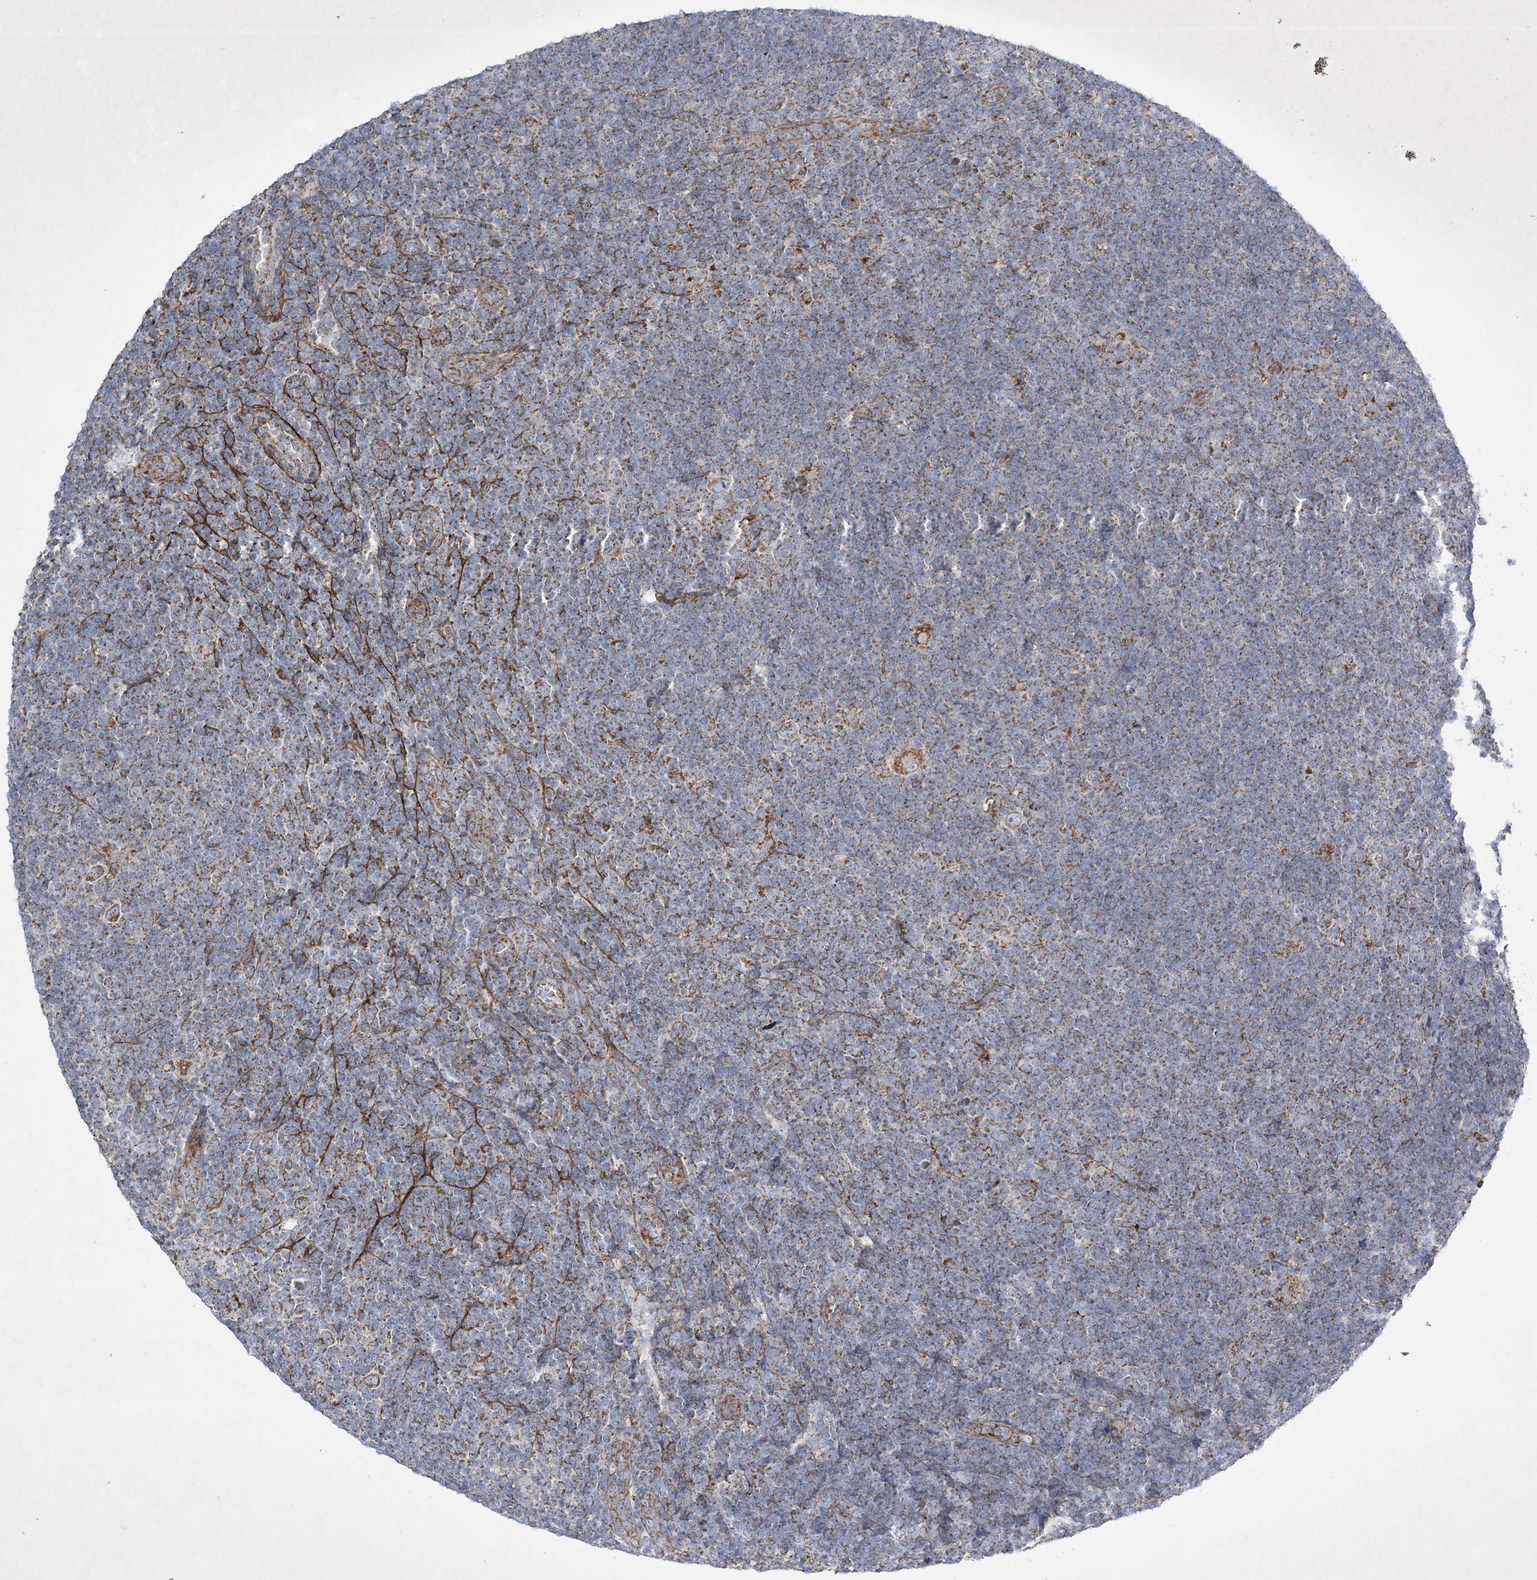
{"staining": {"intensity": "moderate", "quantity": ">75%", "location": "cytoplasmic/membranous"}, "tissue": "lymphoma", "cell_type": "Tumor cells", "image_type": "cancer", "snomed": [{"axis": "morphology", "description": "Hodgkin's disease, NOS"}, {"axis": "topography", "description": "Lymph node"}], "caption": "Lymphoma tissue displays moderate cytoplasmic/membranous staining in about >75% of tumor cells, visualized by immunohistochemistry.", "gene": "RICTOR", "patient": {"sex": "female", "age": 57}}